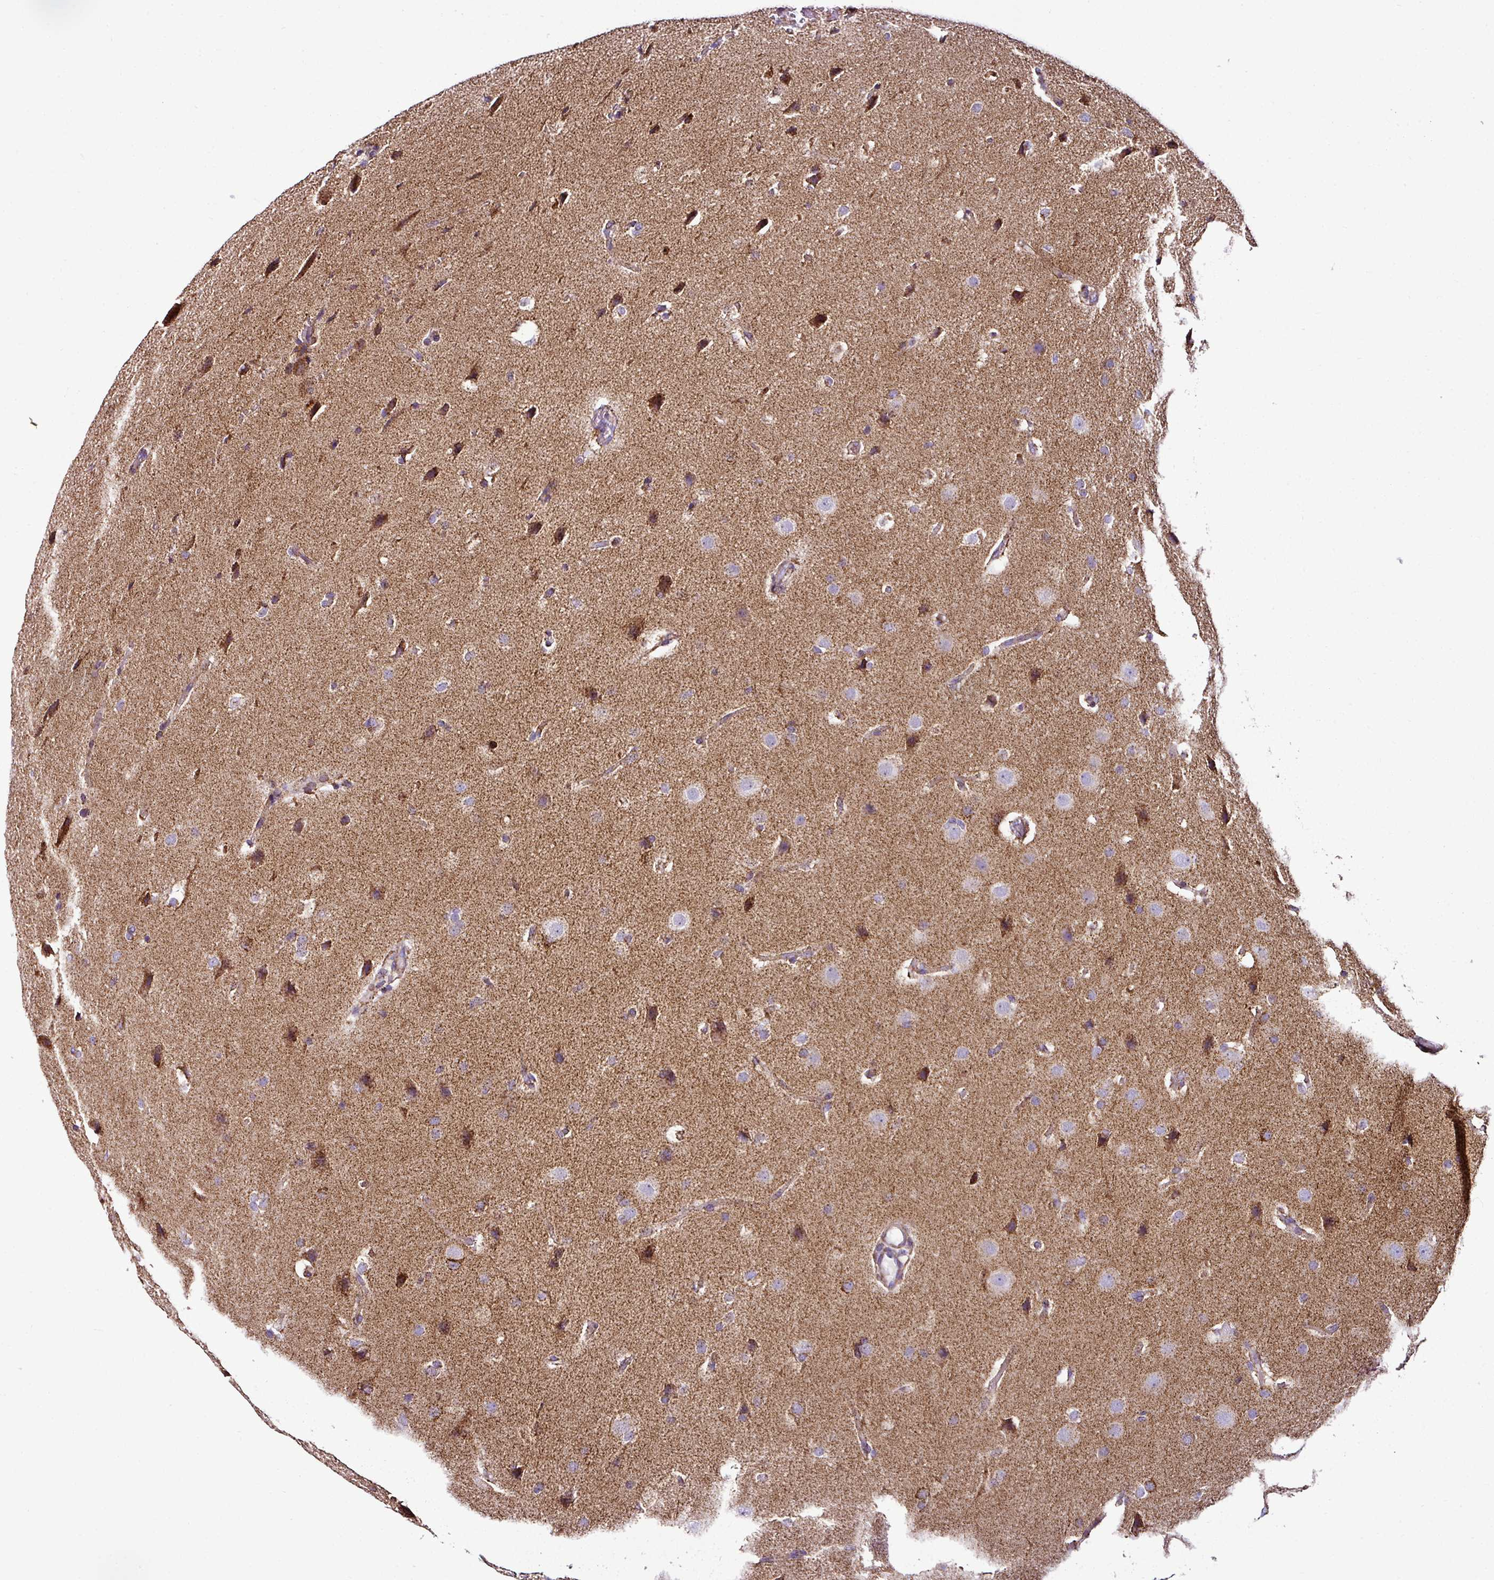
{"staining": {"intensity": "negative", "quantity": "none", "location": "none"}, "tissue": "glioma", "cell_type": "Tumor cells", "image_type": "cancer", "snomed": [{"axis": "morphology", "description": "Glioma, malignant, Low grade"}, {"axis": "topography", "description": "Brain"}], "caption": "The histopathology image shows no staining of tumor cells in glioma.", "gene": "DPAGT1", "patient": {"sex": "female", "age": 37}}